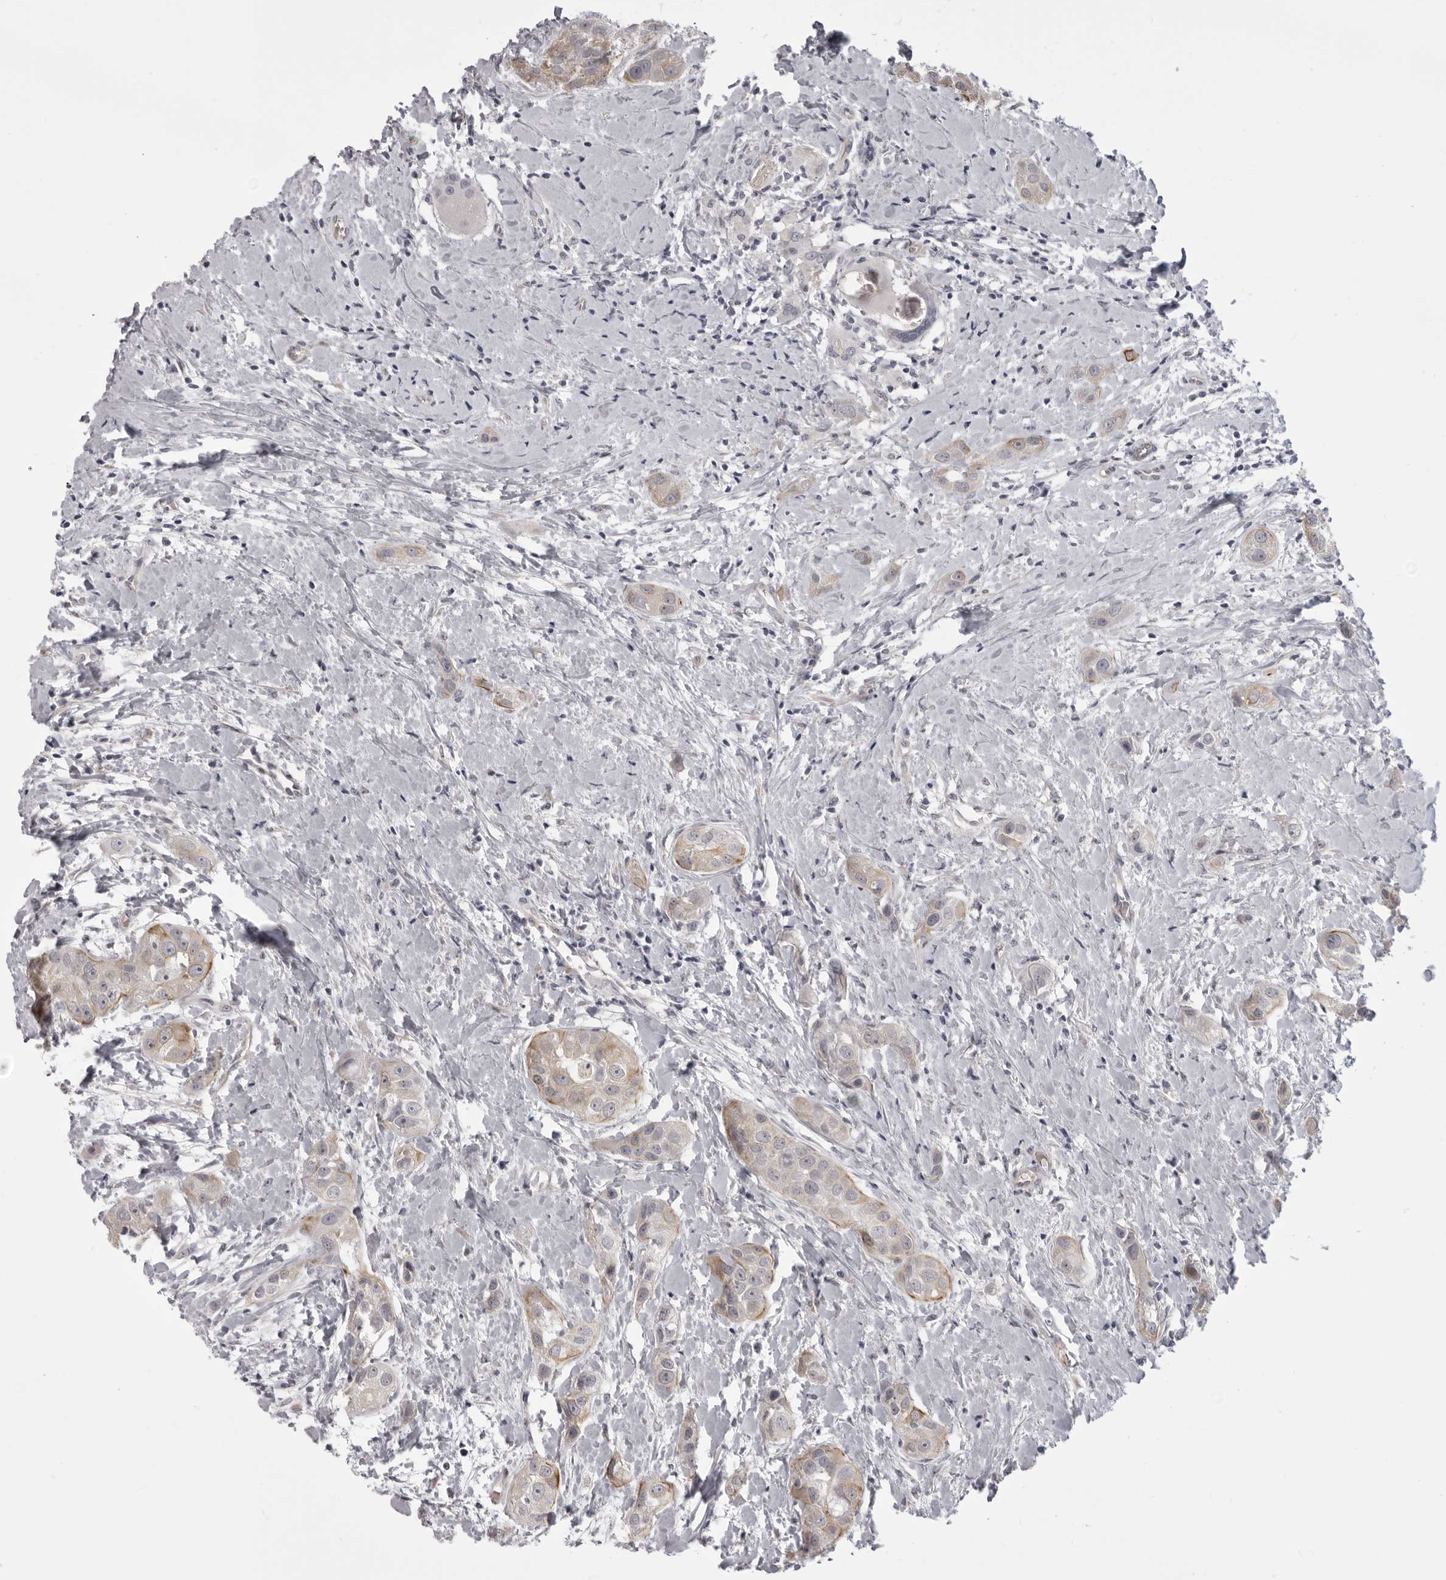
{"staining": {"intensity": "moderate", "quantity": "<25%", "location": "cytoplasmic/membranous"}, "tissue": "head and neck cancer", "cell_type": "Tumor cells", "image_type": "cancer", "snomed": [{"axis": "morphology", "description": "Normal tissue, NOS"}, {"axis": "morphology", "description": "Squamous cell carcinoma, NOS"}, {"axis": "topography", "description": "Skeletal muscle"}, {"axis": "topography", "description": "Head-Neck"}], "caption": "A brown stain highlights moderate cytoplasmic/membranous positivity of a protein in human head and neck cancer (squamous cell carcinoma) tumor cells.", "gene": "EPHA10", "patient": {"sex": "male", "age": 51}}